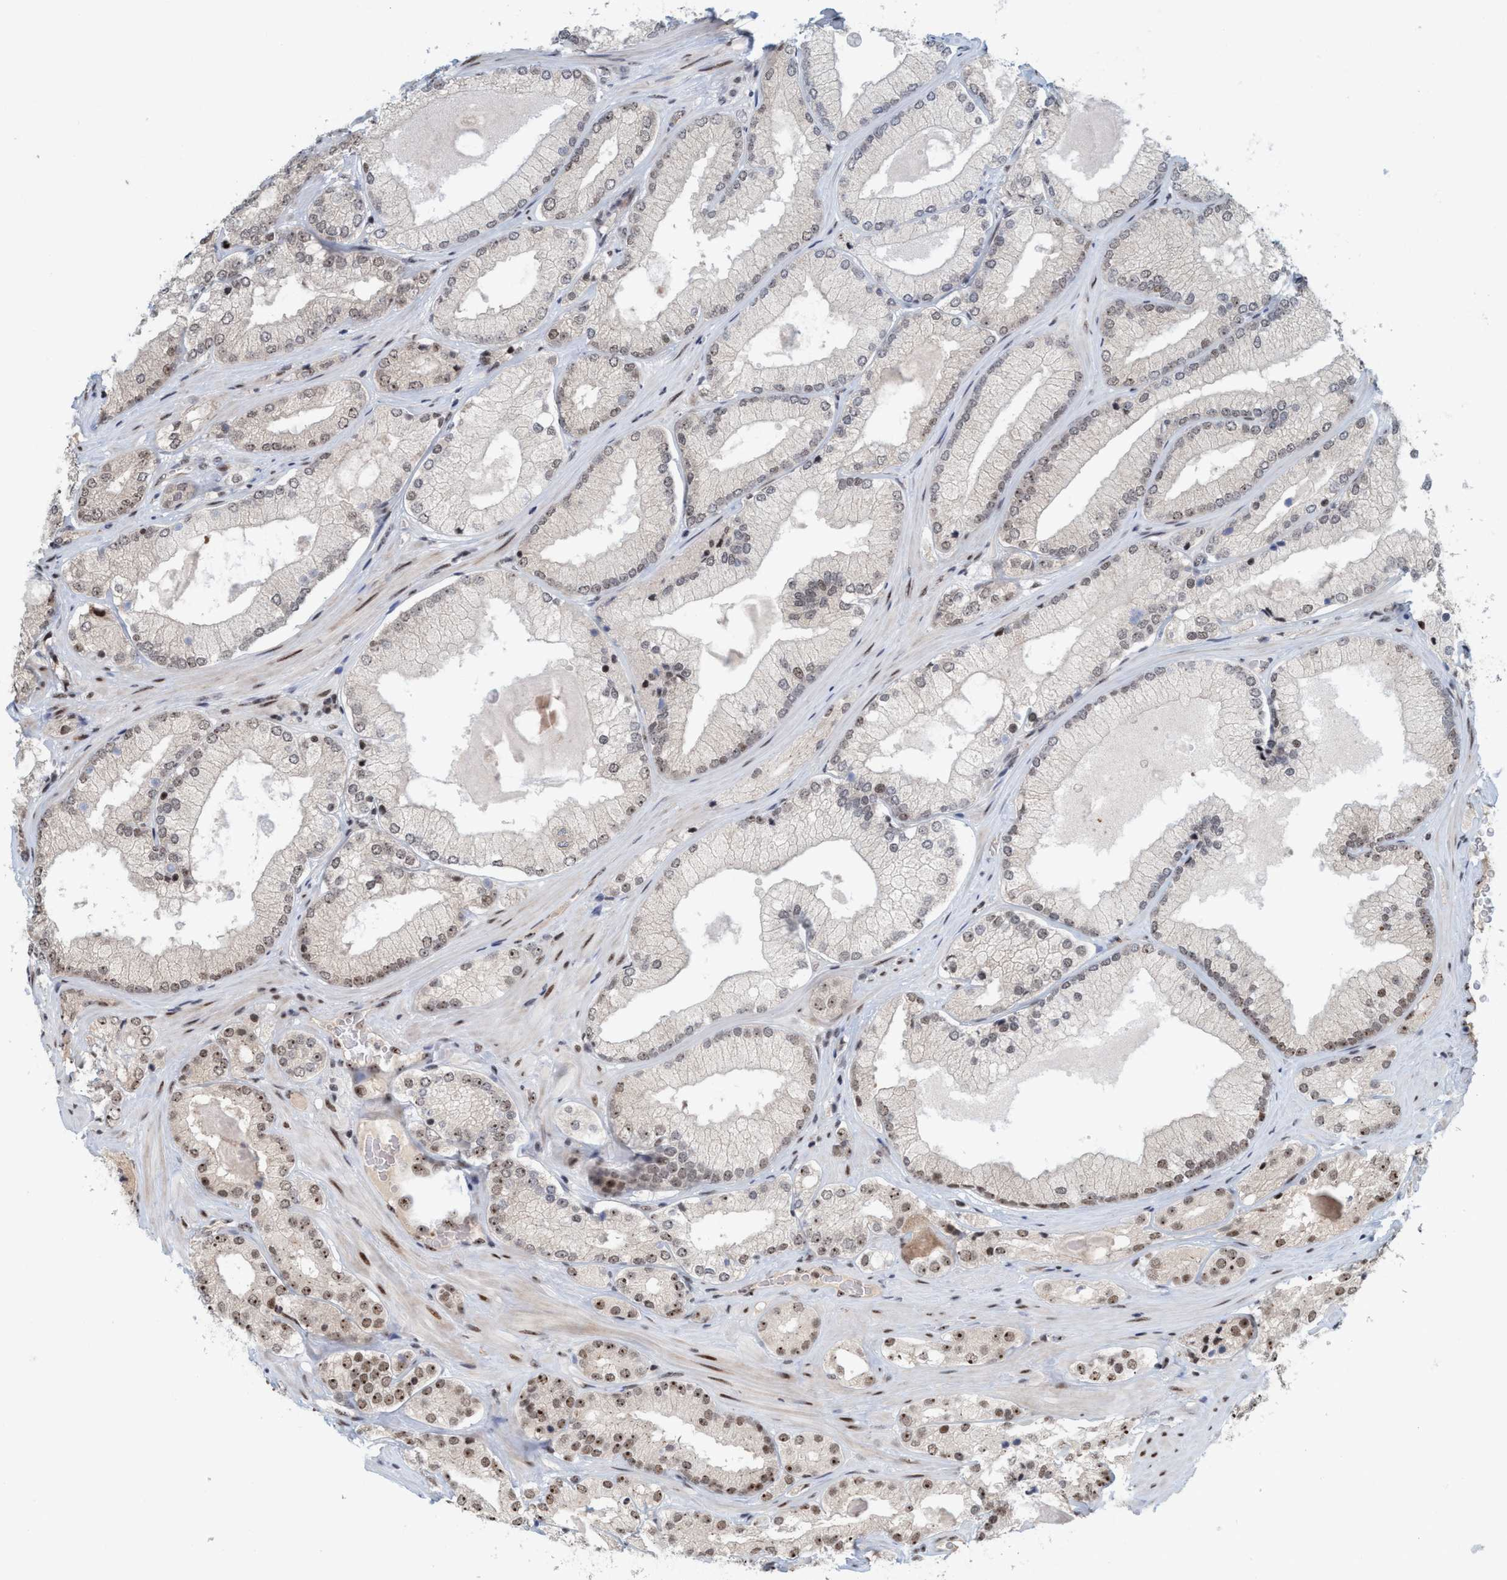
{"staining": {"intensity": "strong", "quantity": "<25%", "location": "nuclear"}, "tissue": "prostate cancer", "cell_type": "Tumor cells", "image_type": "cancer", "snomed": [{"axis": "morphology", "description": "Adenocarcinoma, Low grade"}, {"axis": "topography", "description": "Prostate"}], "caption": "High-magnification brightfield microscopy of prostate low-grade adenocarcinoma stained with DAB (brown) and counterstained with hematoxylin (blue). tumor cells exhibit strong nuclear positivity is identified in about<25% of cells. (DAB IHC, brown staining for protein, blue staining for nuclei).", "gene": "SMCR8", "patient": {"sex": "male", "age": 65}}